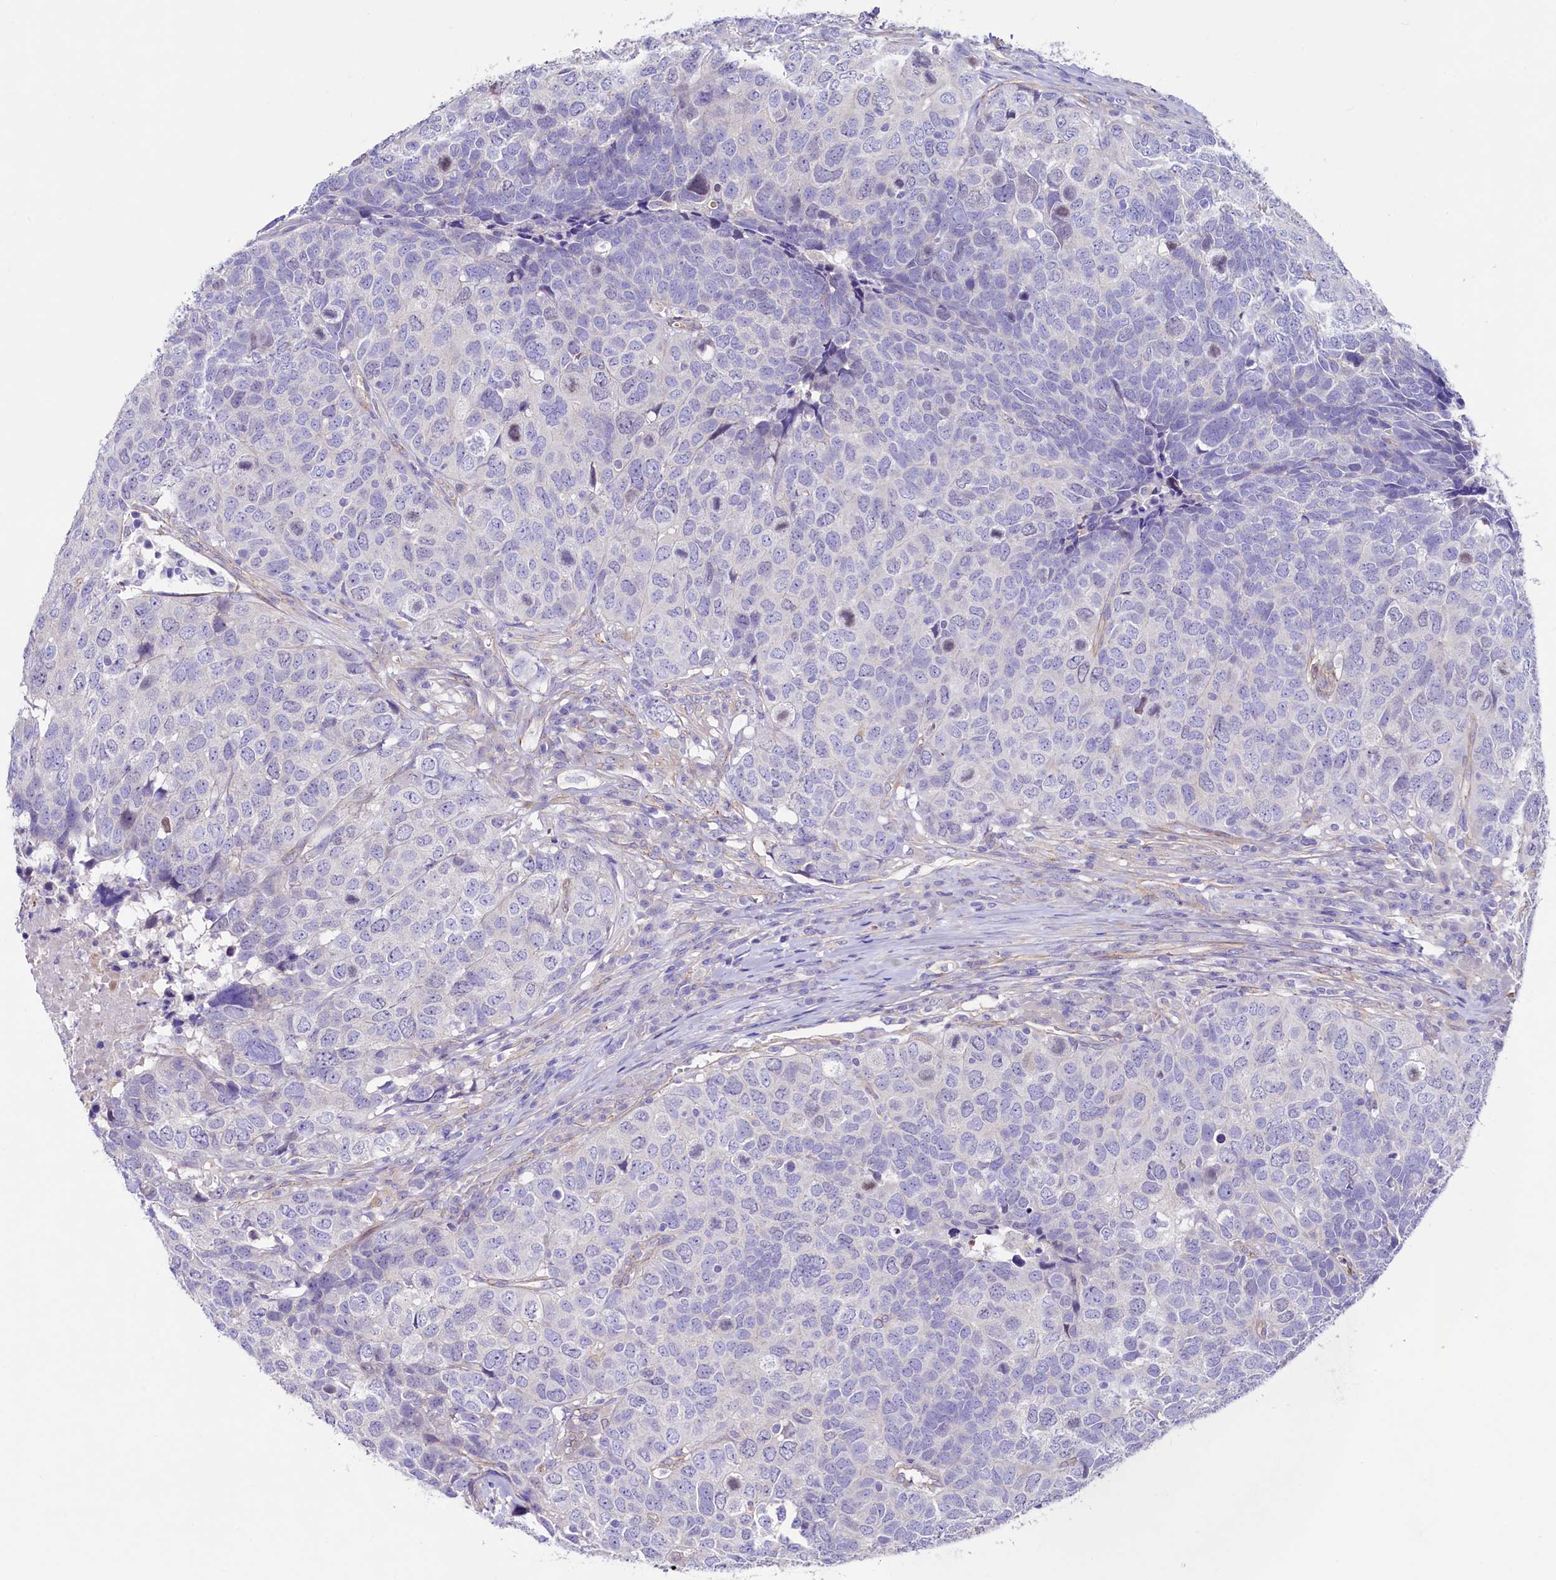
{"staining": {"intensity": "negative", "quantity": "none", "location": "none"}, "tissue": "head and neck cancer", "cell_type": "Tumor cells", "image_type": "cancer", "snomed": [{"axis": "morphology", "description": "Squamous cell carcinoma, NOS"}, {"axis": "topography", "description": "Head-Neck"}], "caption": "Head and neck cancer was stained to show a protein in brown. There is no significant positivity in tumor cells.", "gene": "SLF1", "patient": {"sex": "male", "age": 66}}